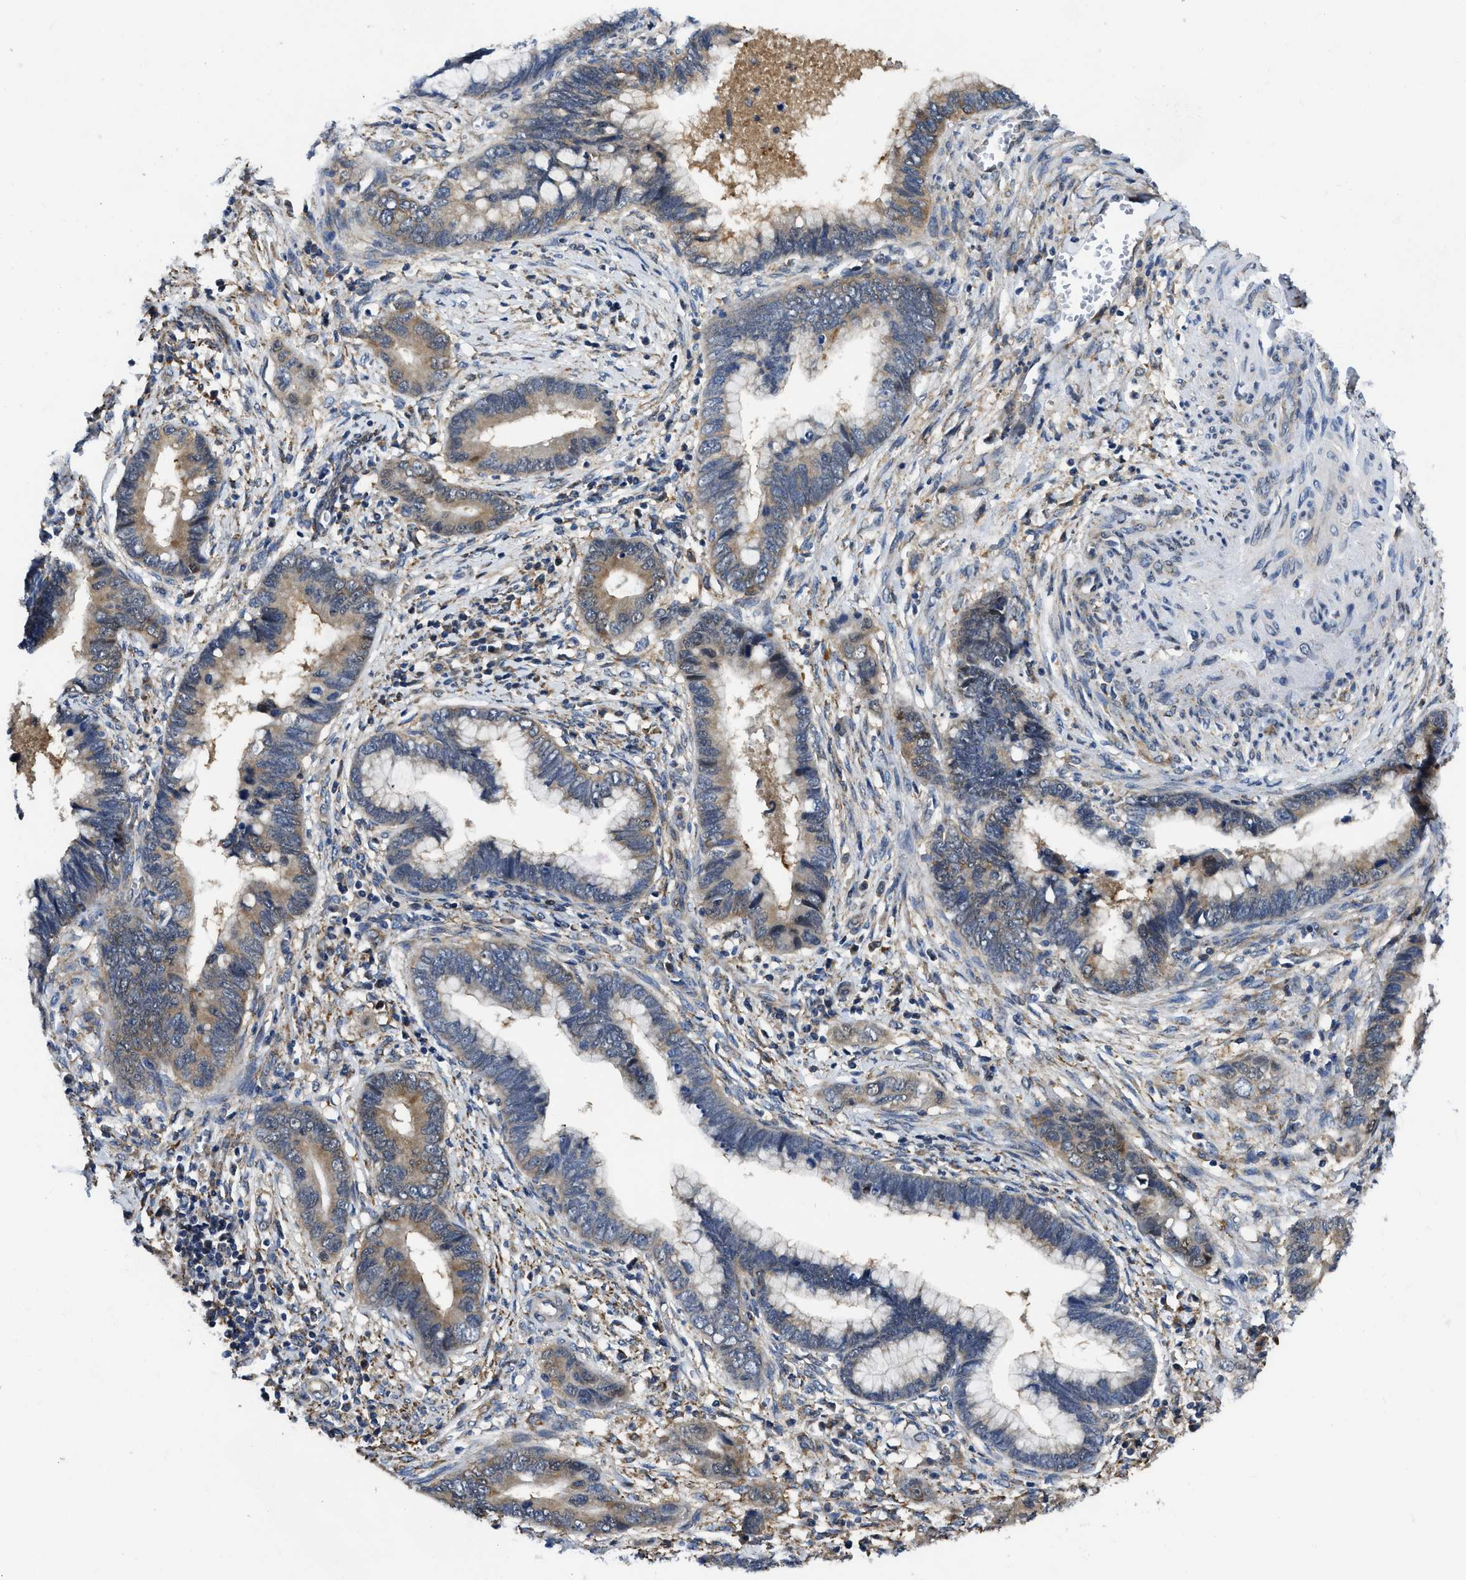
{"staining": {"intensity": "moderate", "quantity": "25%-75%", "location": "cytoplasmic/membranous"}, "tissue": "cervical cancer", "cell_type": "Tumor cells", "image_type": "cancer", "snomed": [{"axis": "morphology", "description": "Adenocarcinoma, NOS"}, {"axis": "topography", "description": "Cervix"}], "caption": "This is a histology image of IHC staining of cervical cancer, which shows moderate expression in the cytoplasmic/membranous of tumor cells.", "gene": "GET4", "patient": {"sex": "female", "age": 44}}